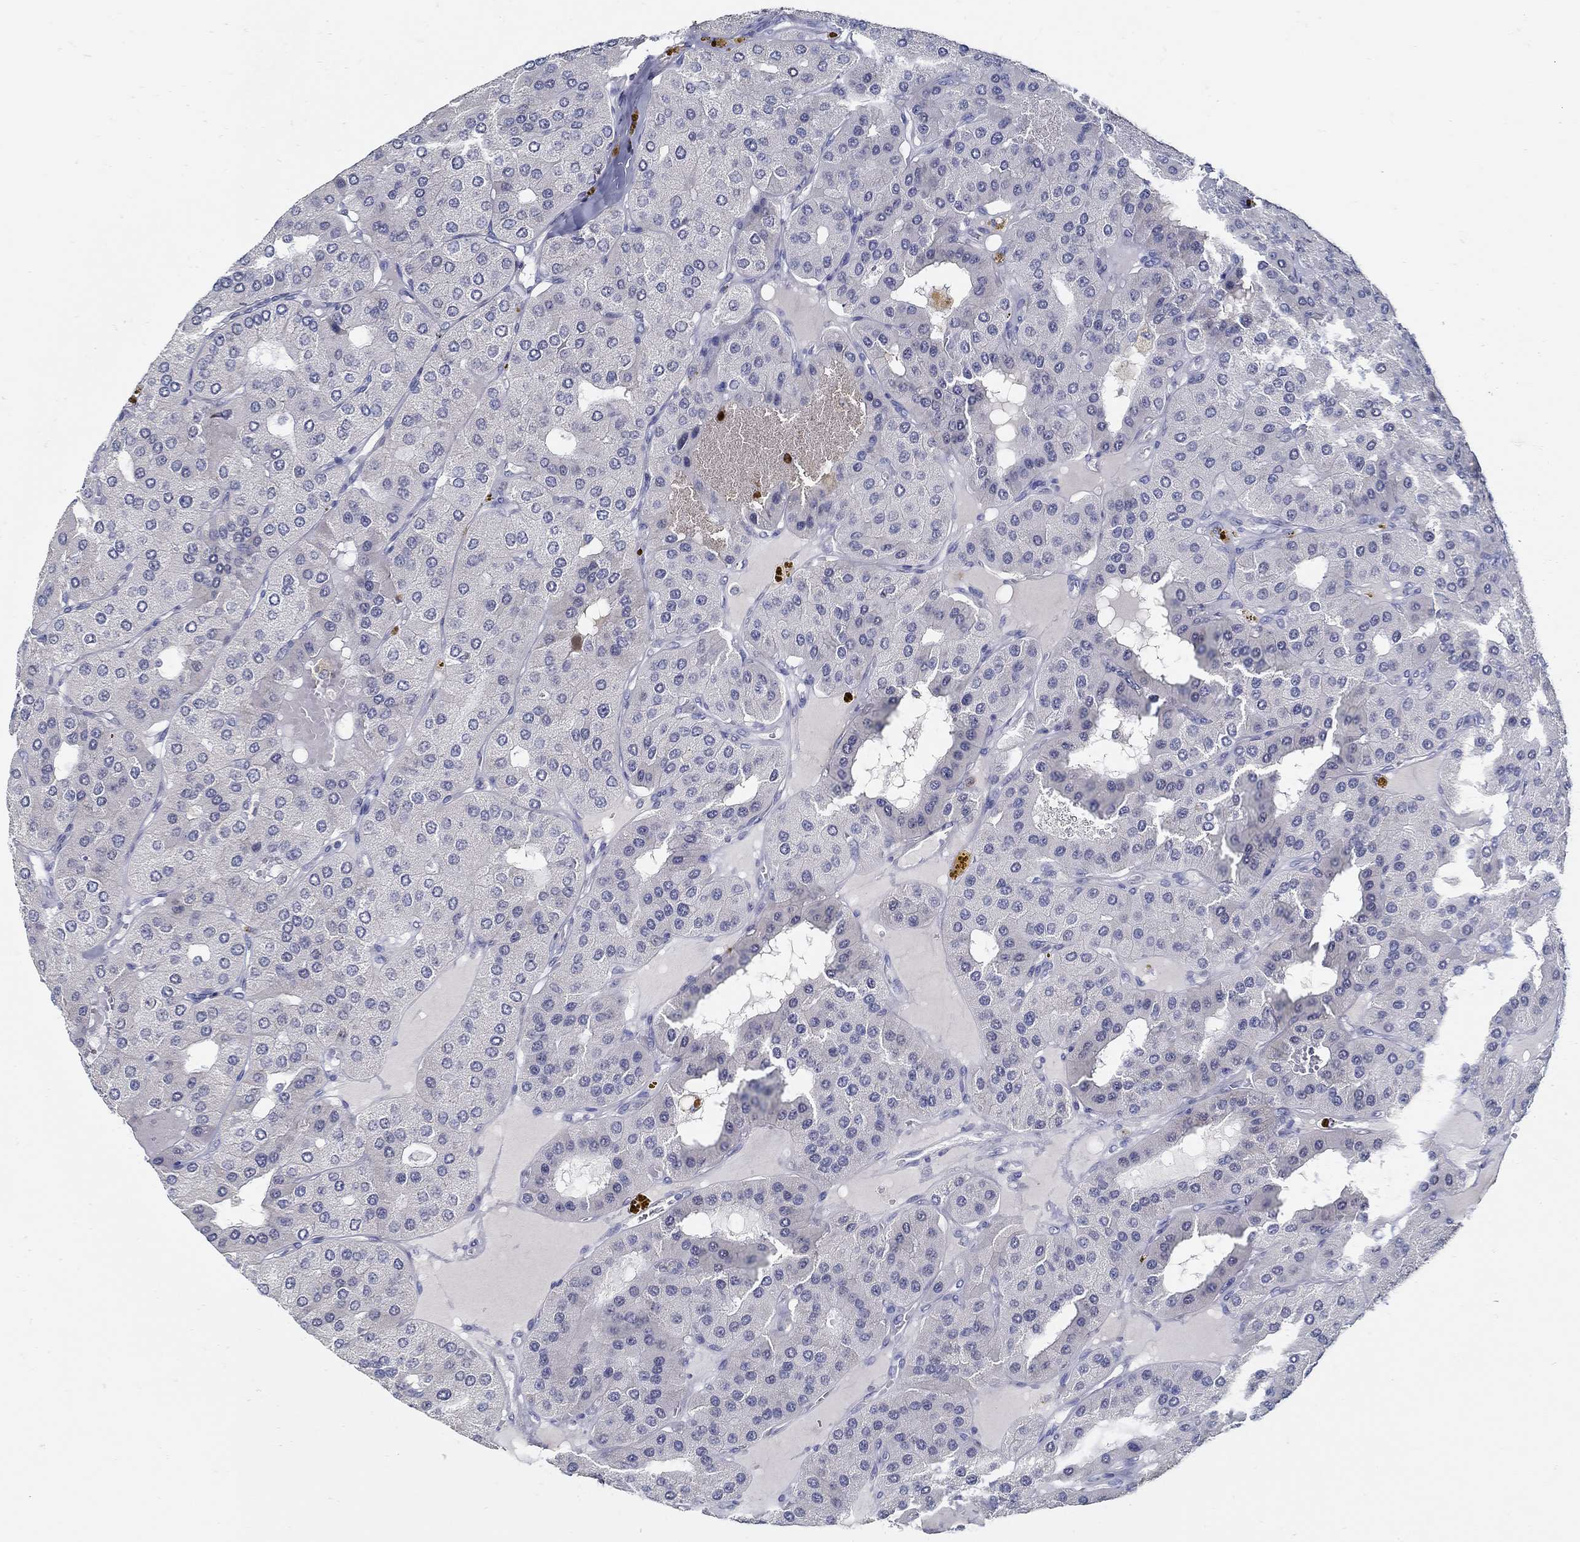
{"staining": {"intensity": "negative", "quantity": "none", "location": "none"}, "tissue": "parathyroid gland", "cell_type": "Glandular cells", "image_type": "normal", "snomed": [{"axis": "morphology", "description": "Normal tissue, NOS"}, {"axis": "morphology", "description": "Adenoma, NOS"}, {"axis": "topography", "description": "Parathyroid gland"}], "caption": "IHC photomicrograph of normal human parathyroid gland stained for a protein (brown), which displays no staining in glandular cells. The staining is performed using DAB brown chromogen with nuclei counter-stained in using hematoxylin.", "gene": "TGFBI", "patient": {"sex": "female", "age": 86}}